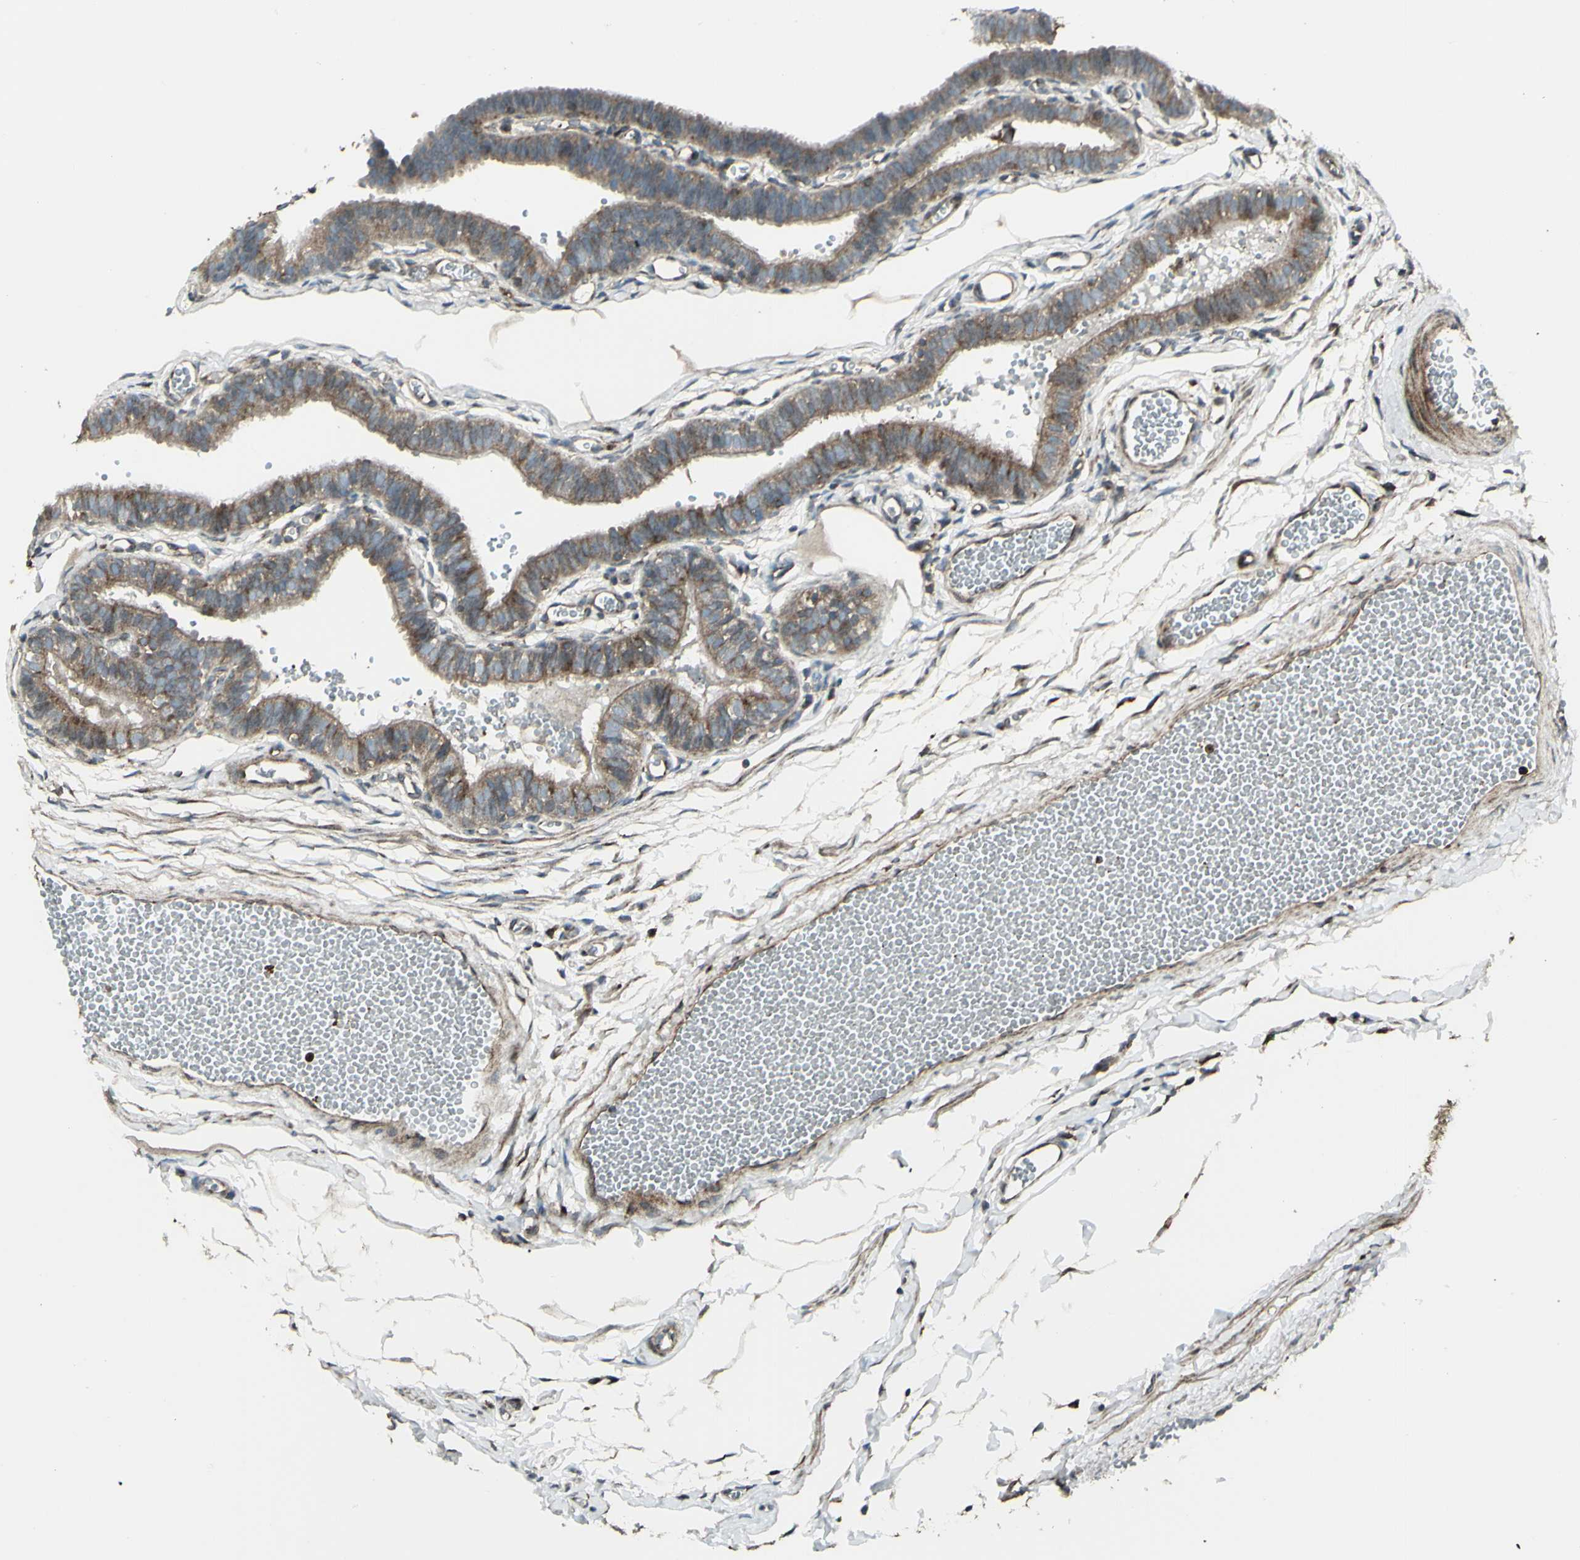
{"staining": {"intensity": "moderate", "quantity": ">75%", "location": "cytoplasmic/membranous"}, "tissue": "fallopian tube", "cell_type": "Glandular cells", "image_type": "normal", "snomed": [{"axis": "morphology", "description": "Normal tissue, NOS"}, {"axis": "topography", "description": "Fallopian tube"}, {"axis": "topography", "description": "Placenta"}], "caption": "Immunohistochemistry (DAB (3,3'-diaminobenzidine)) staining of normal fallopian tube demonstrates moderate cytoplasmic/membranous protein expression in about >75% of glandular cells.", "gene": "NAPA", "patient": {"sex": "female", "age": 34}}